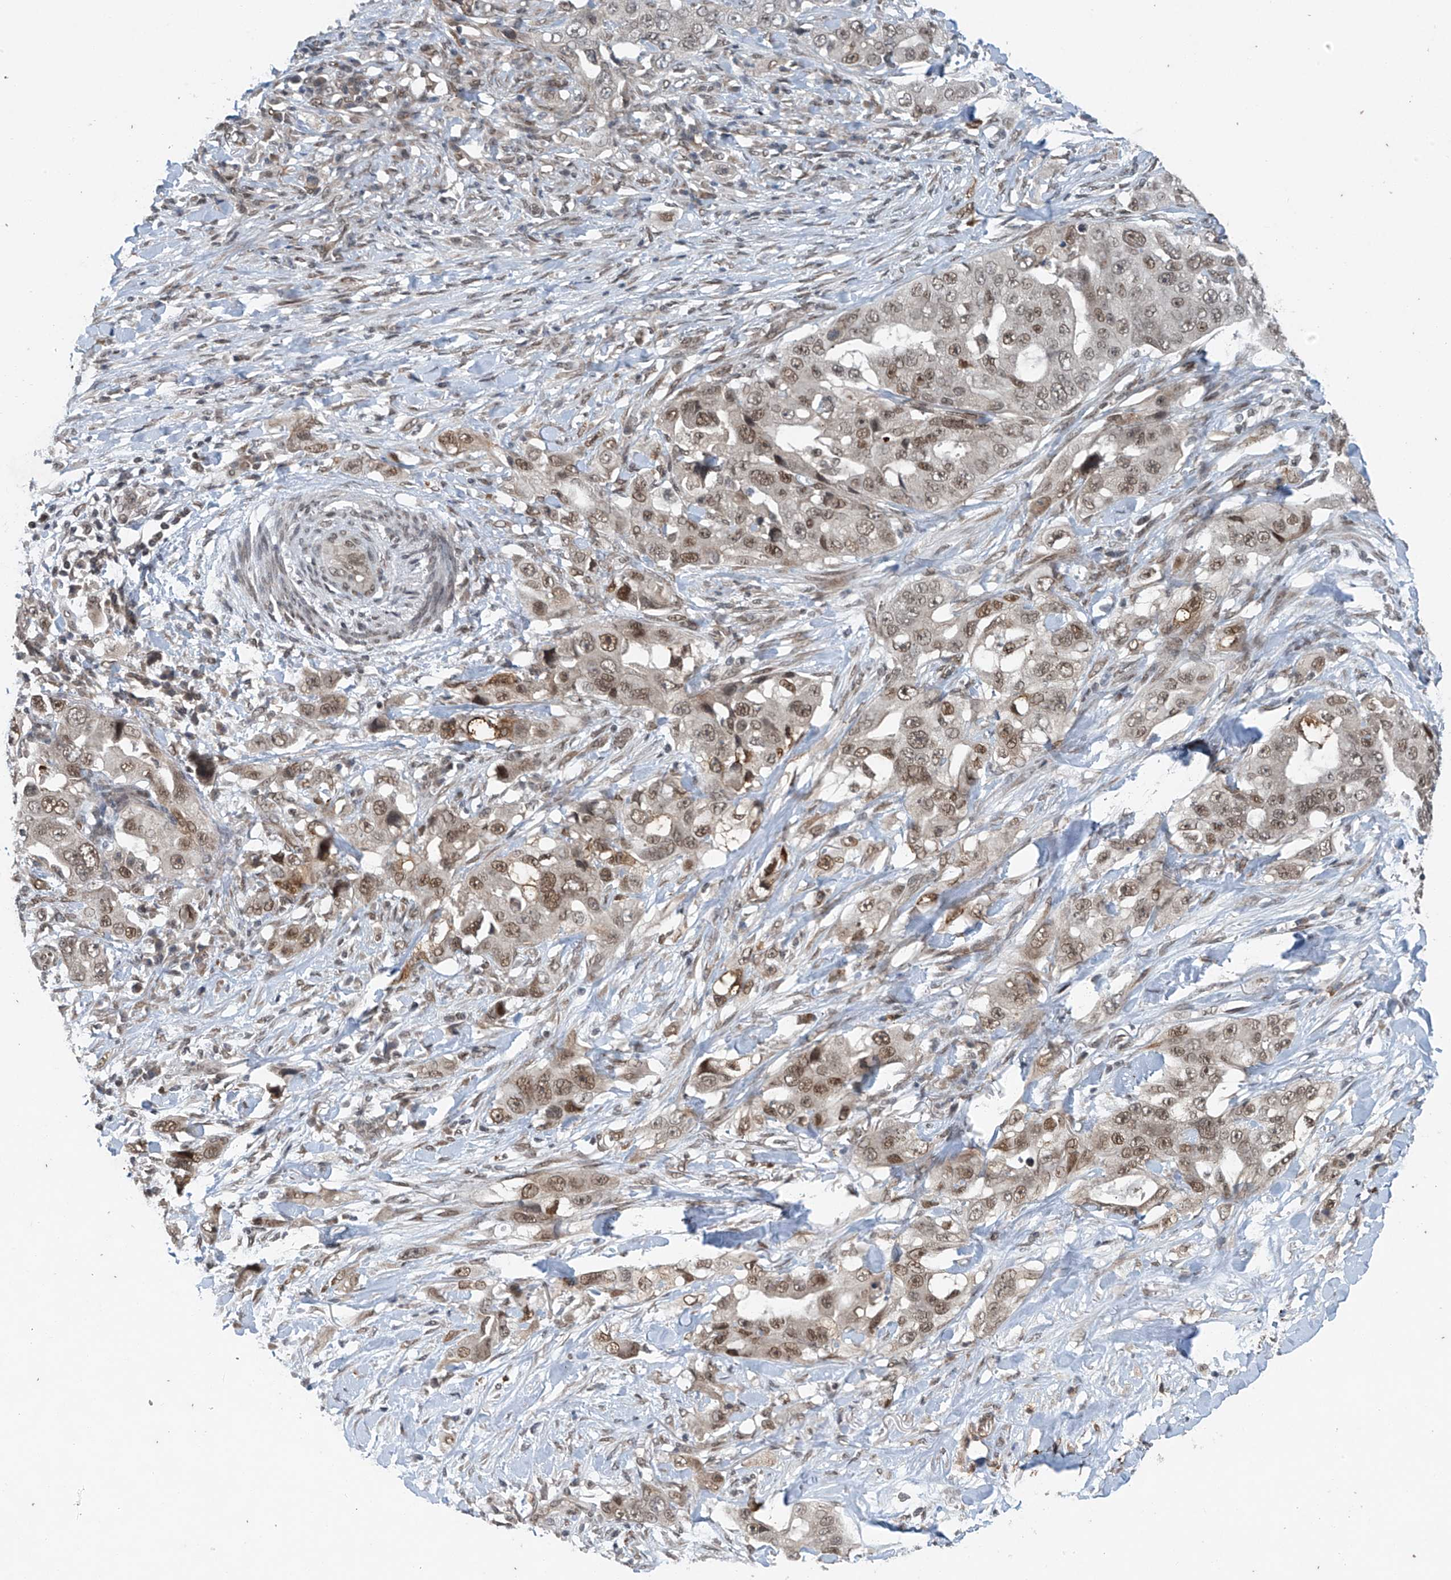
{"staining": {"intensity": "moderate", "quantity": "25%-75%", "location": "nuclear"}, "tissue": "lung cancer", "cell_type": "Tumor cells", "image_type": "cancer", "snomed": [{"axis": "morphology", "description": "Adenocarcinoma, NOS"}, {"axis": "topography", "description": "Lung"}], "caption": "This is an image of IHC staining of lung cancer (adenocarcinoma), which shows moderate expression in the nuclear of tumor cells.", "gene": "TAF8", "patient": {"sex": "female", "age": 51}}